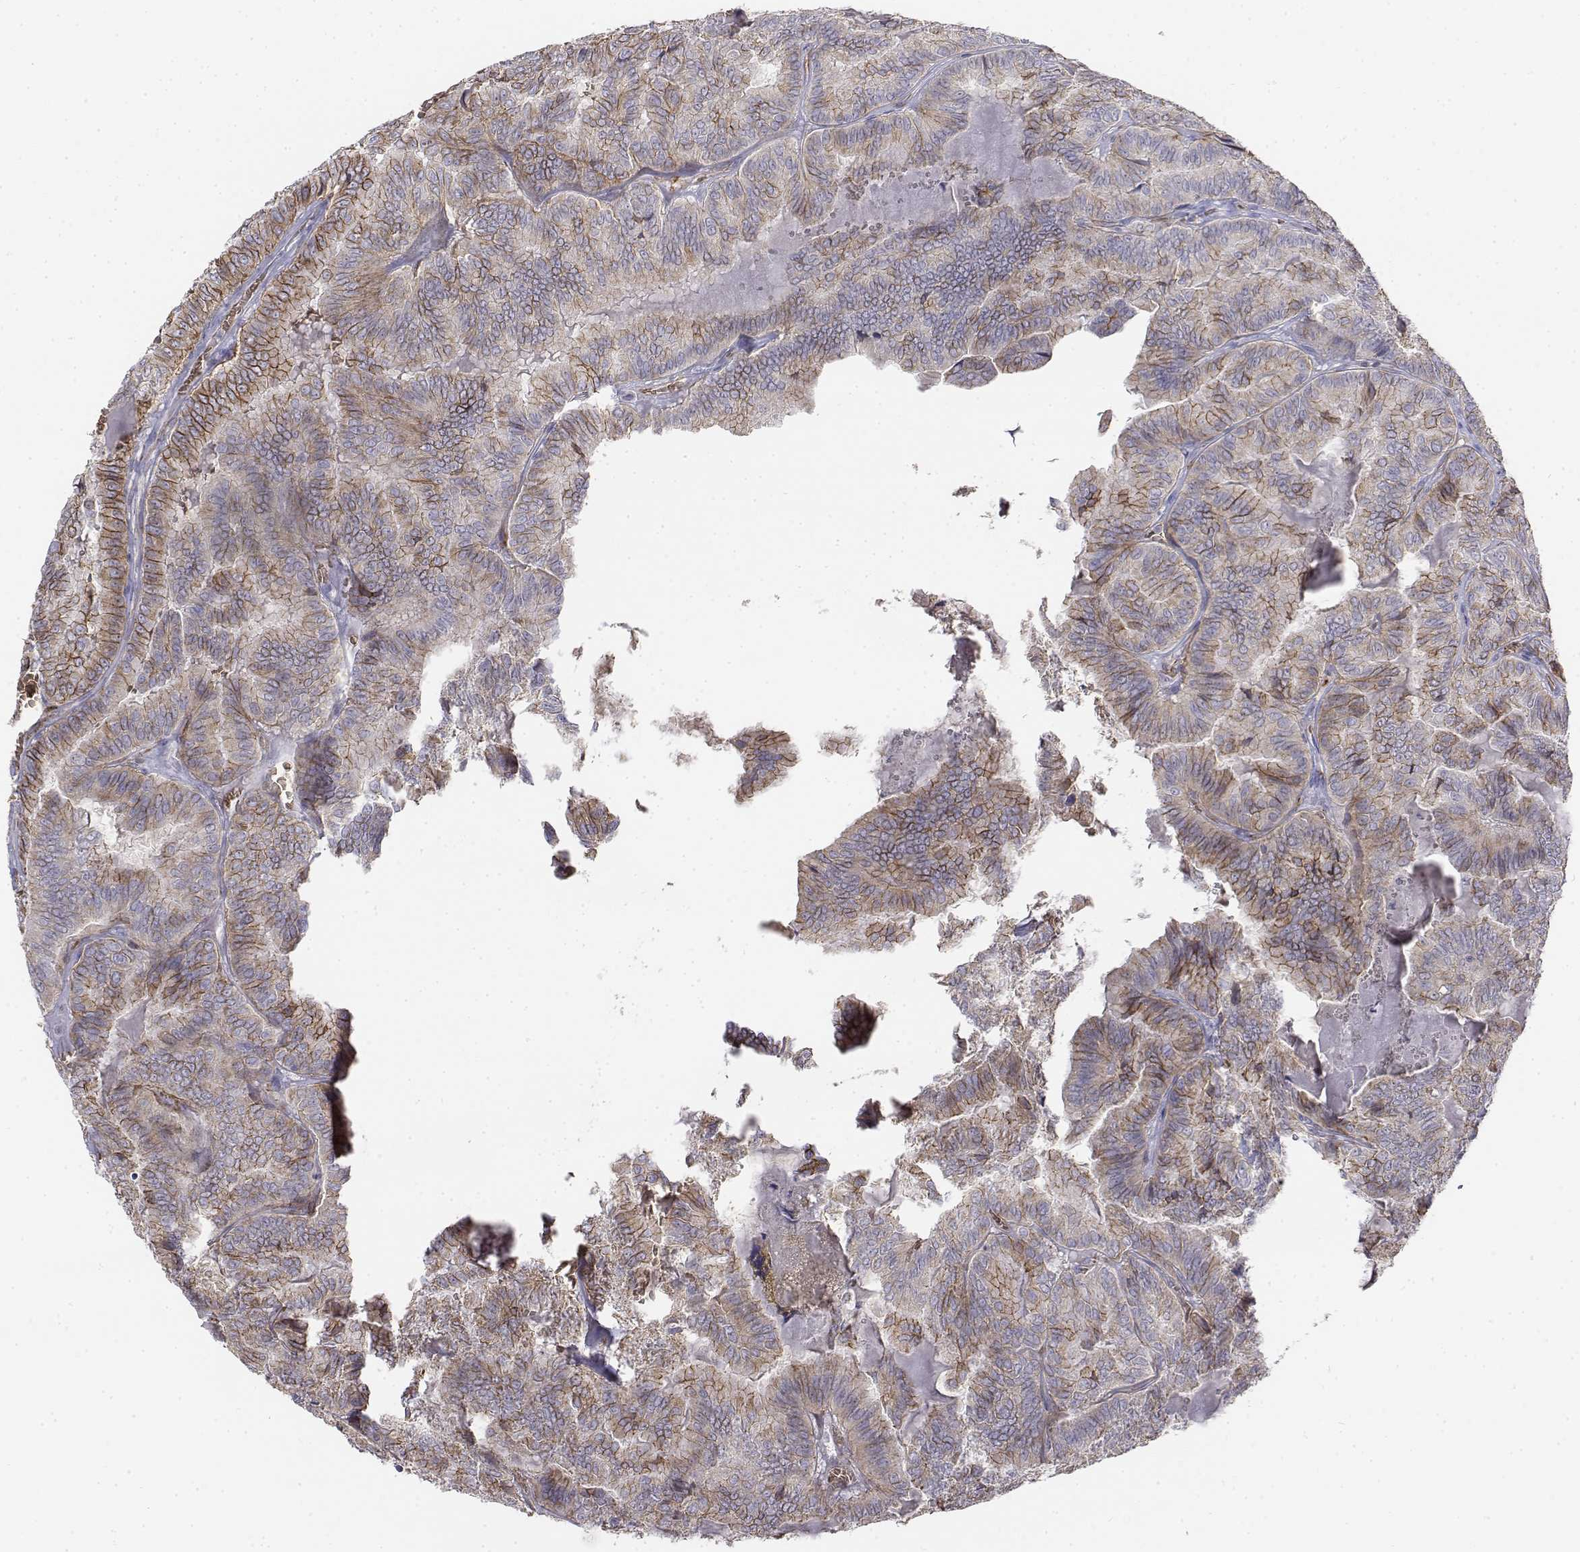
{"staining": {"intensity": "moderate", "quantity": "25%-75%", "location": "cytoplasmic/membranous"}, "tissue": "thyroid cancer", "cell_type": "Tumor cells", "image_type": "cancer", "snomed": [{"axis": "morphology", "description": "Papillary adenocarcinoma, NOS"}, {"axis": "topography", "description": "Thyroid gland"}], "caption": "About 25%-75% of tumor cells in human thyroid papillary adenocarcinoma demonstrate moderate cytoplasmic/membranous protein staining as visualized by brown immunohistochemical staining.", "gene": "CADM1", "patient": {"sex": "female", "age": 75}}